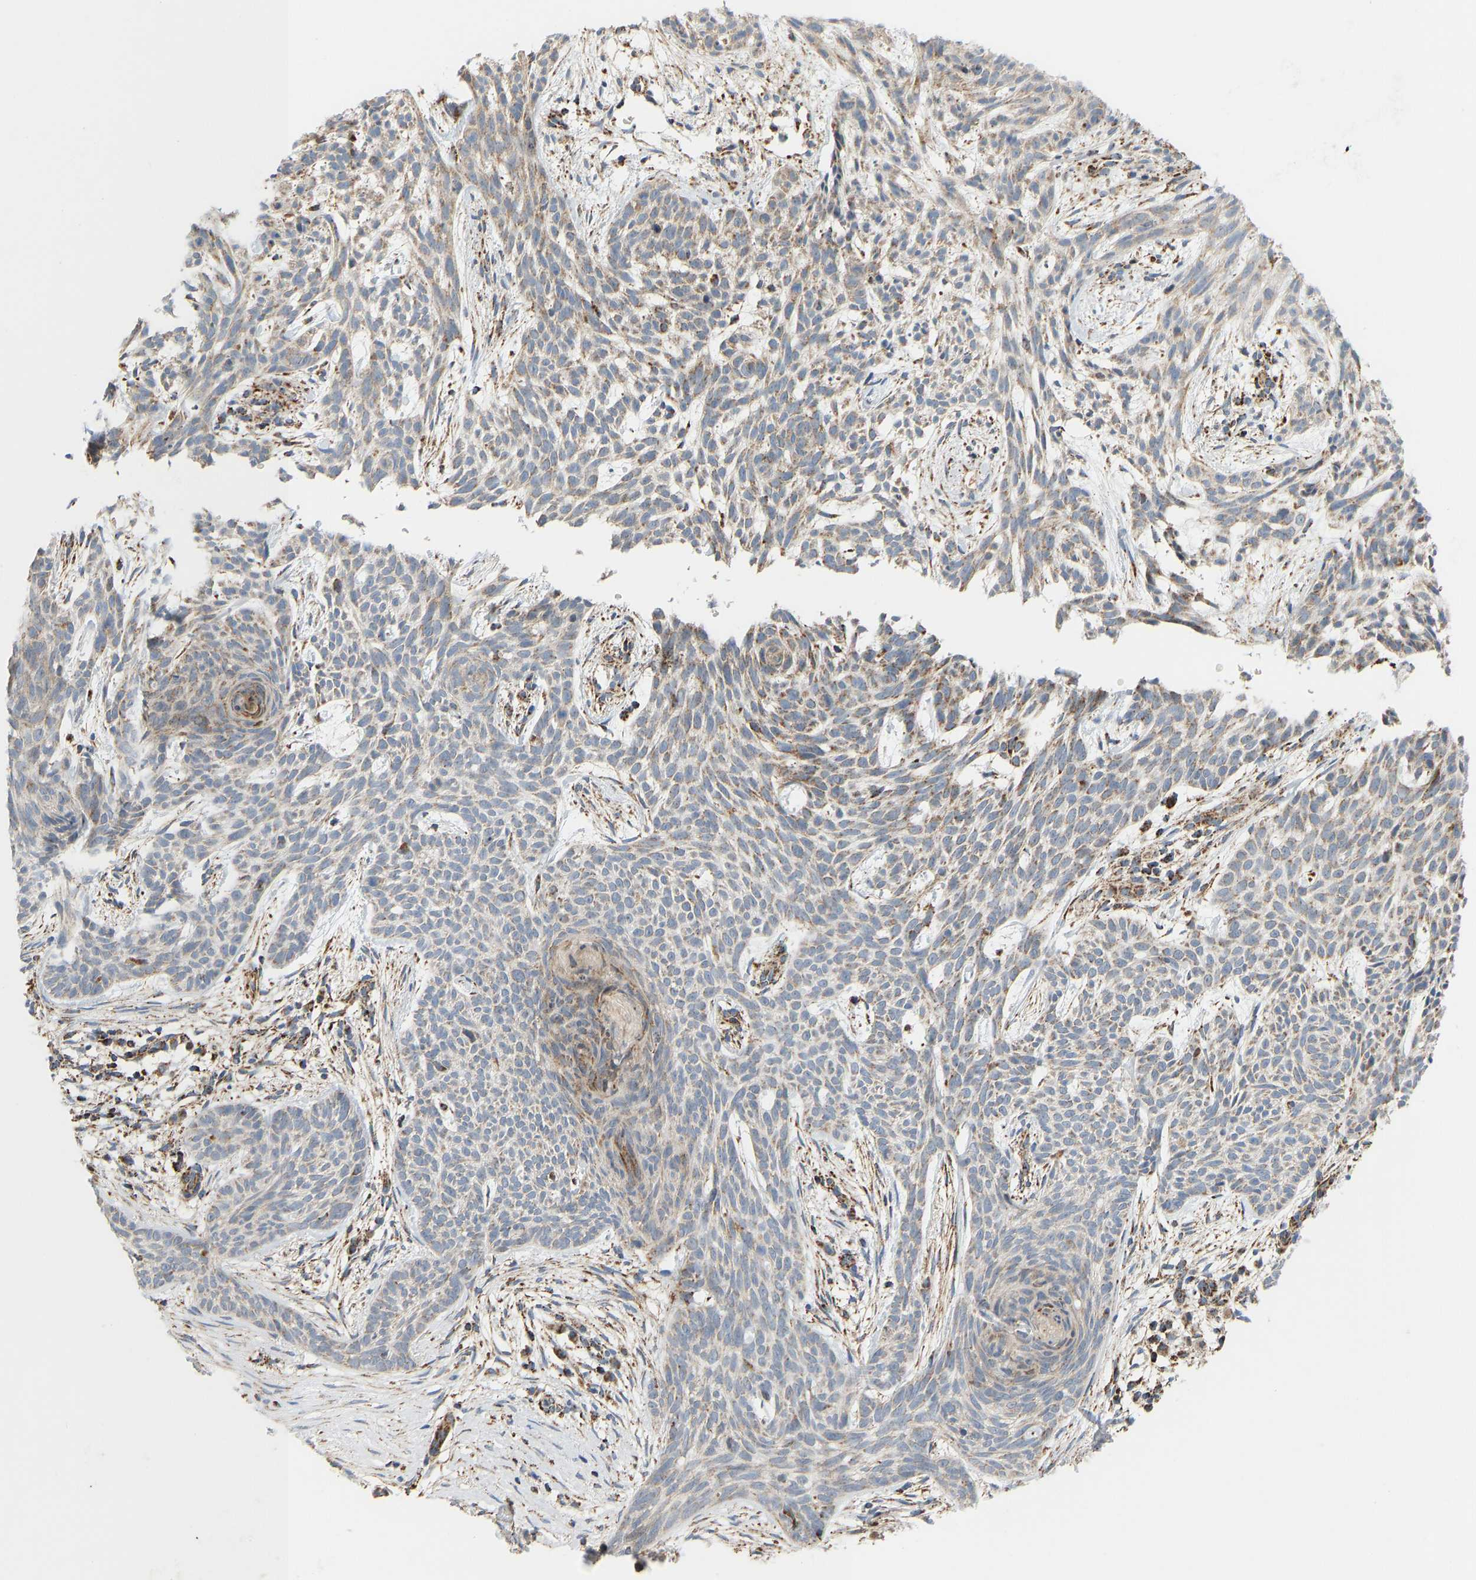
{"staining": {"intensity": "moderate", "quantity": "25%-75%", "location": "cytoplasmic/membranous"}, "tissue": "skin cancer", "cell_type": "Tumor cells", "image_type": "cancer", "snomed": [{"axis": "morphology", "description": "Basal cell carcinoma"}, {"axis": "topography", "description": "Skin"}], "caption": "This is a micrograph of IHC staining of skin cancer (basal cell carcinoma), which shows moderate expression in the cytoplasmic/membranous of tumor cells.", "gene": "GPSM2", "patient": {"sex": "female", "age": 59}}